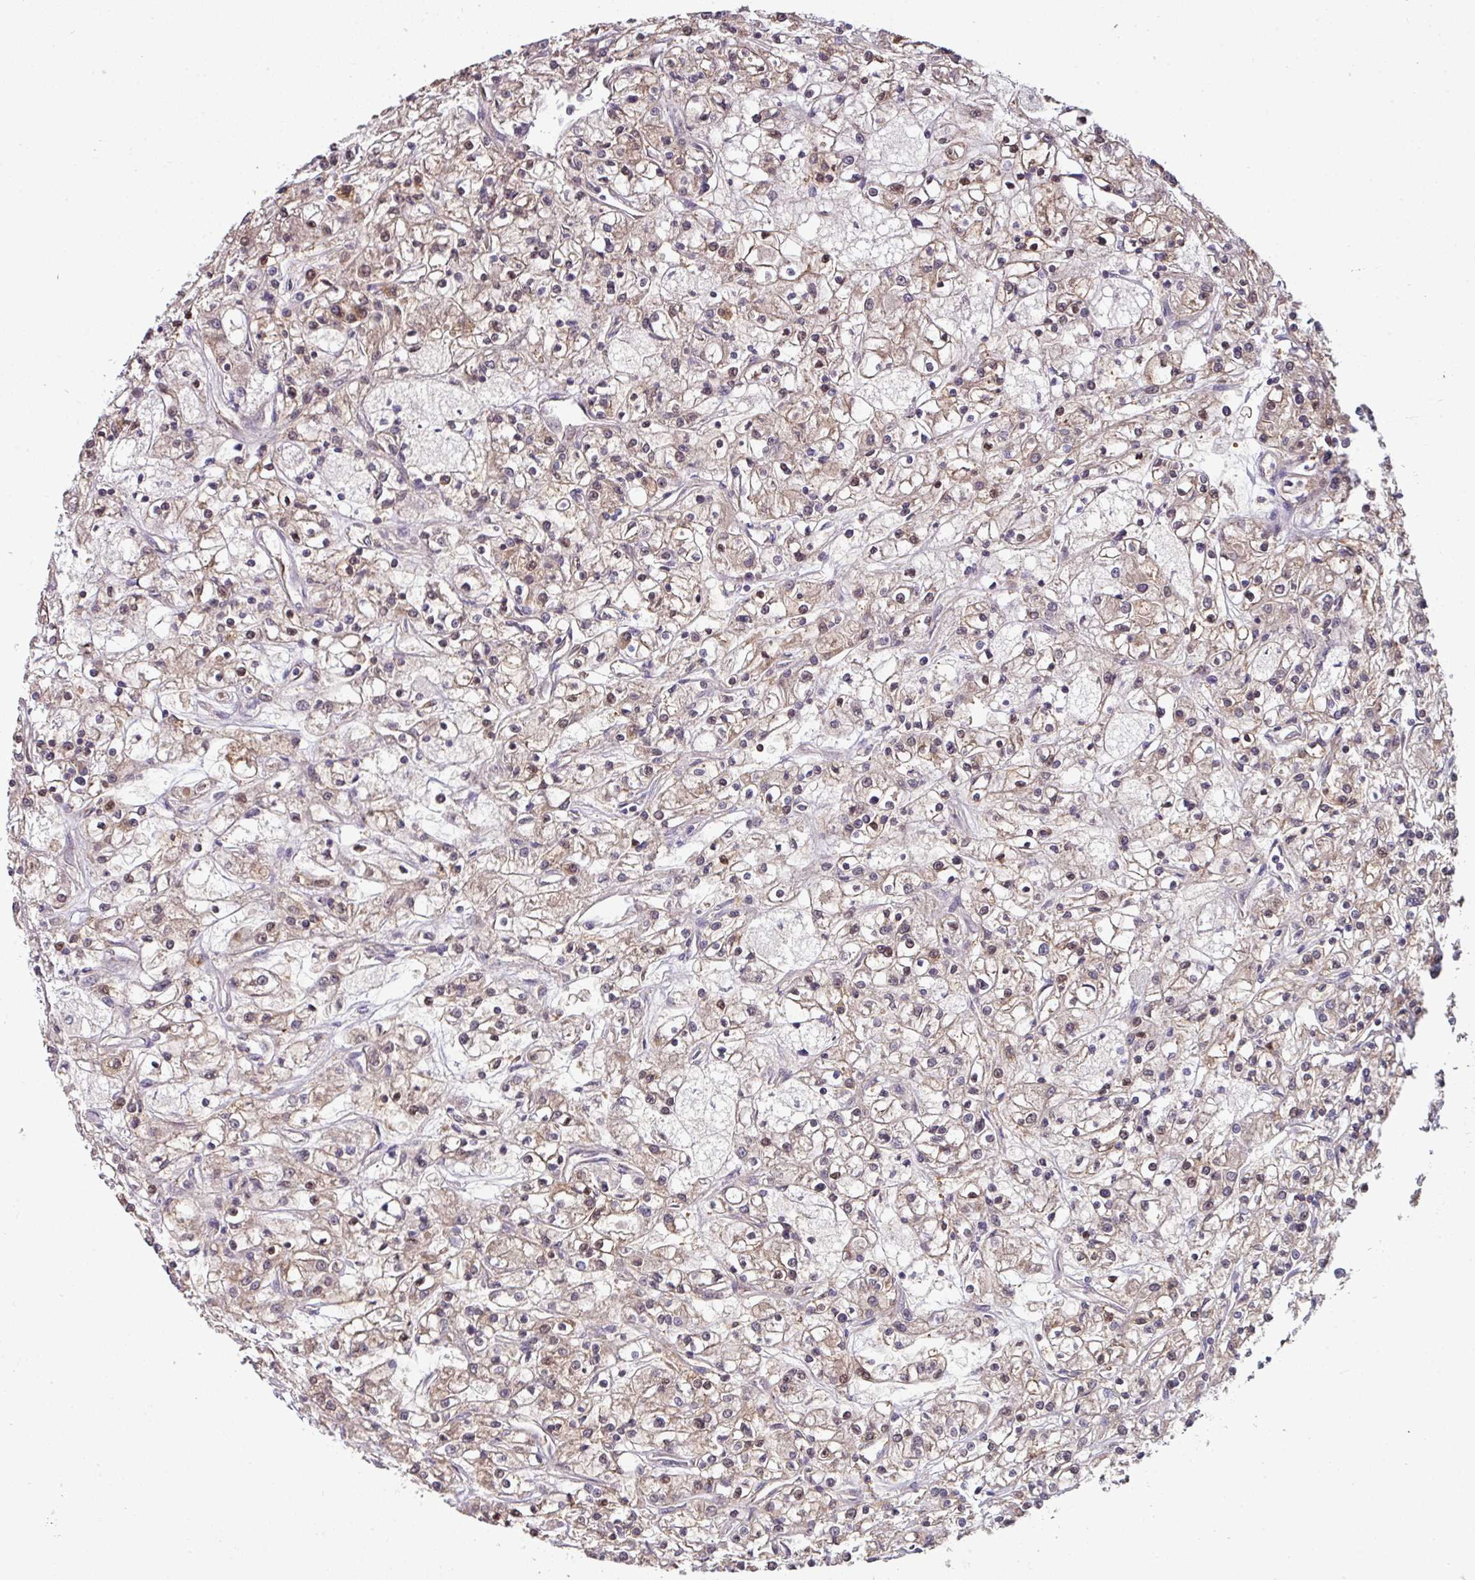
{"staining": {"intensity": "weak", "quantity": "25%-75%", "location": "cytoplasmic/membranous"}, "tissue": "renal cancer", "cell_type": "Tumor cells", "image_type": "cancer", "snomed": [{"axis": "morphology", "description": "Adenocarcinoma, NOS"}, {"axis": "topography", "description": "Kidney"}], "caption": "Protein staining by immunohistochemistry reveals weak cytoplasmic/membranous expression in approximately 25%-75% of tumor cells in renal cancer (adenocarcinoma). Using DAB (3,3'-diaminobenzidine) (brown) and hematoxylin (blue) stains, captured at high magnification using brightfield microscopy.", "gene": "SLAMF6", "patient": {"sex": "female", "age": 59}}